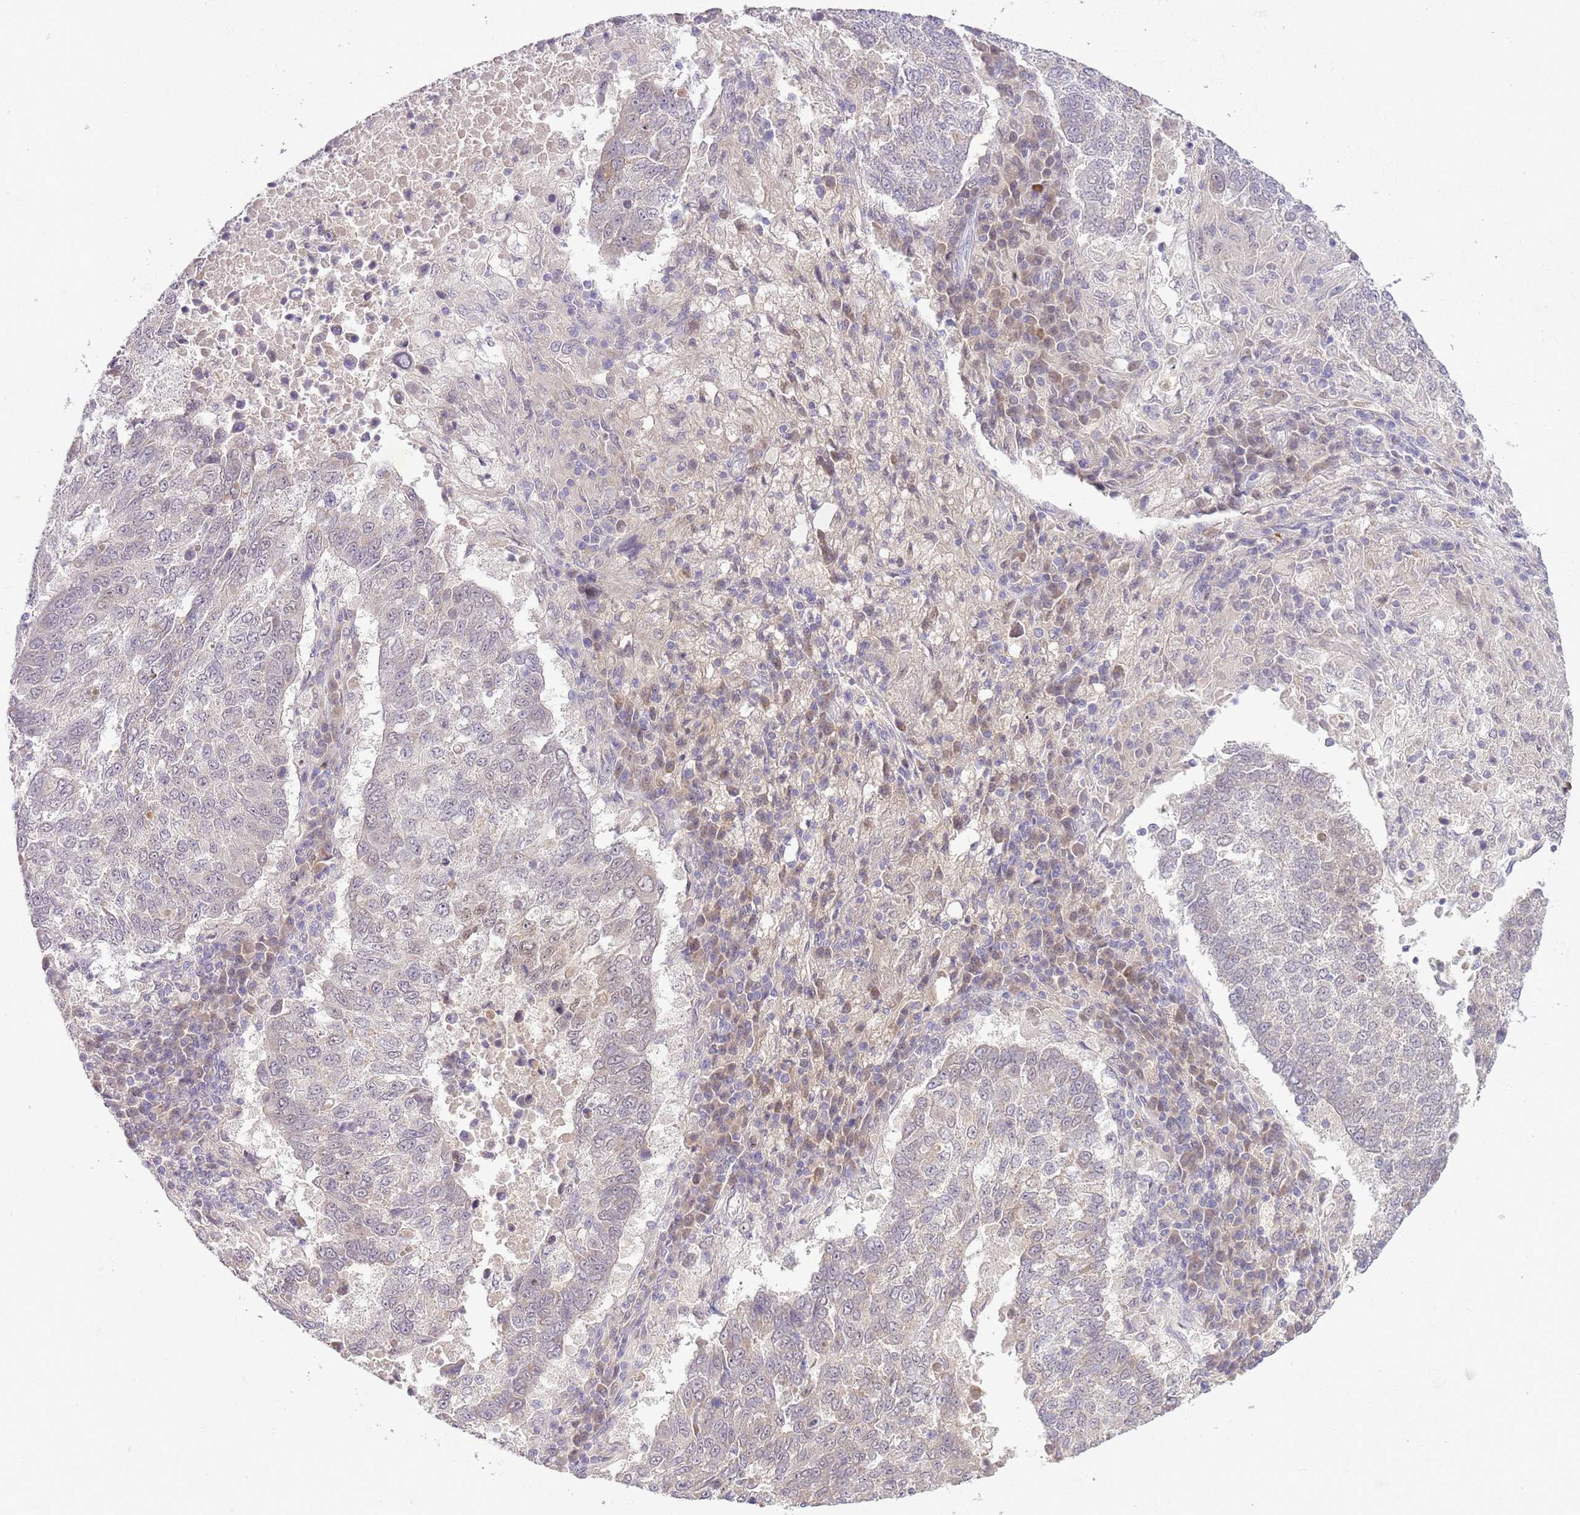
{"staining": {"intensity": "negative", "quantity": "none", "location": "none"}, "tissue": "lung cancer", "cell_type": "Tumor cells", "image_type": "cancer", "snomed": [{"axis": "morphology", "description": "Squamous cell carcinoma, NOS"}, {"axis": "topography", "description": "Lung"}], "caption": "Tumor cells show no significant staining in squamous cell carcinoma (lung).", "gene": "GALK2", "patient": {"sex": "male", "age": 73}}